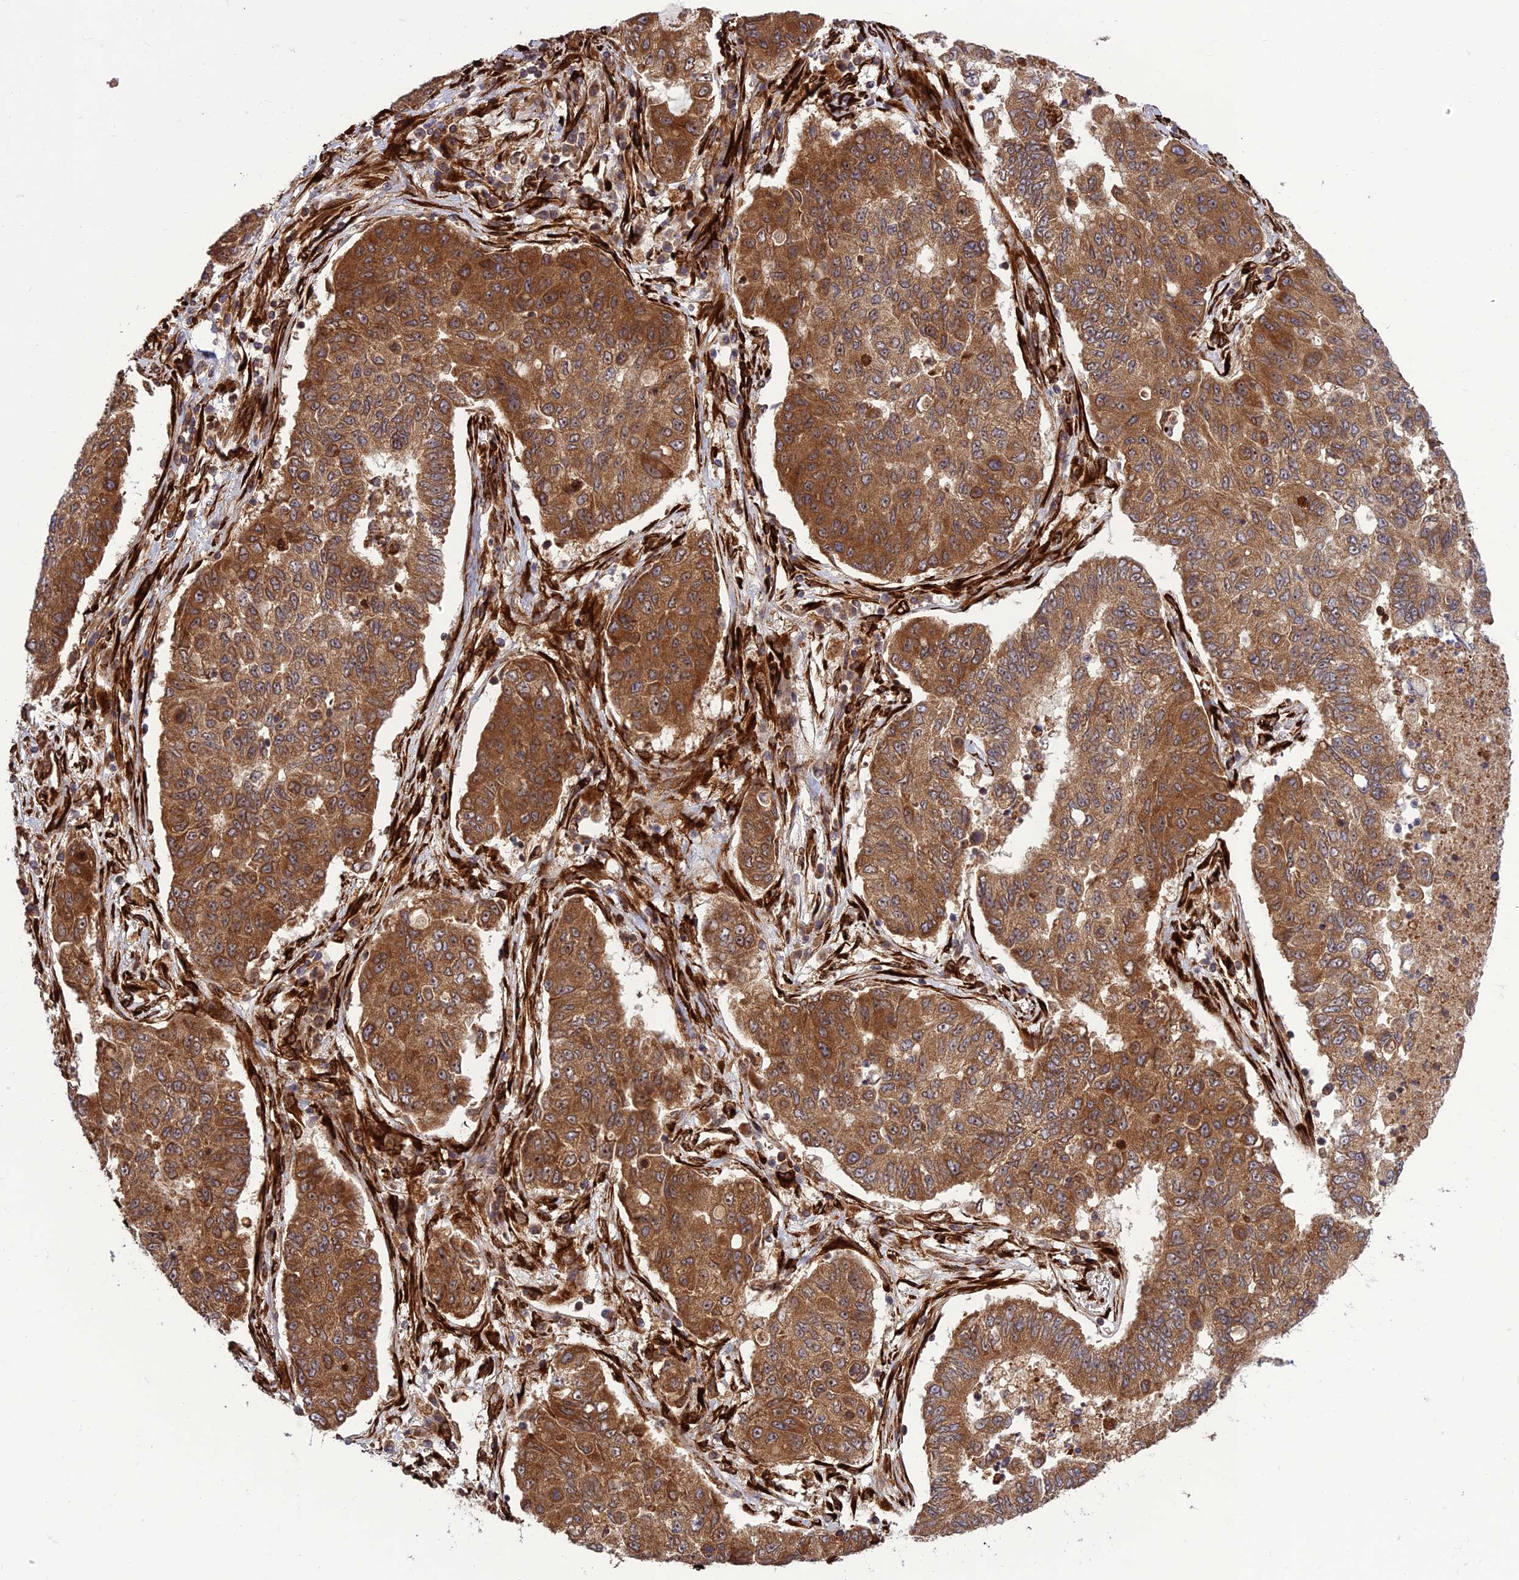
{"staining": {"intensity": "moderate", "quantity": ">75%", "location": "cytoplasmic/membranous"}, "tissue": "lung cancer", "cell_type": "Tumor cells", "image_type": "cancer", "snomed": [{"axis": "morphology", "description": "Squamous cell carcinoma, NOS"}, {"axis": "topography", "description": "Lung"}], "caption": "Lung cancer tissue shows moderate cytoplasmic/membranous expression in about >75% of tumor cells, visualized by immunohistochemistry.", "gene": "CRTAP", "patient": {"sex": "male", "age": 74}}